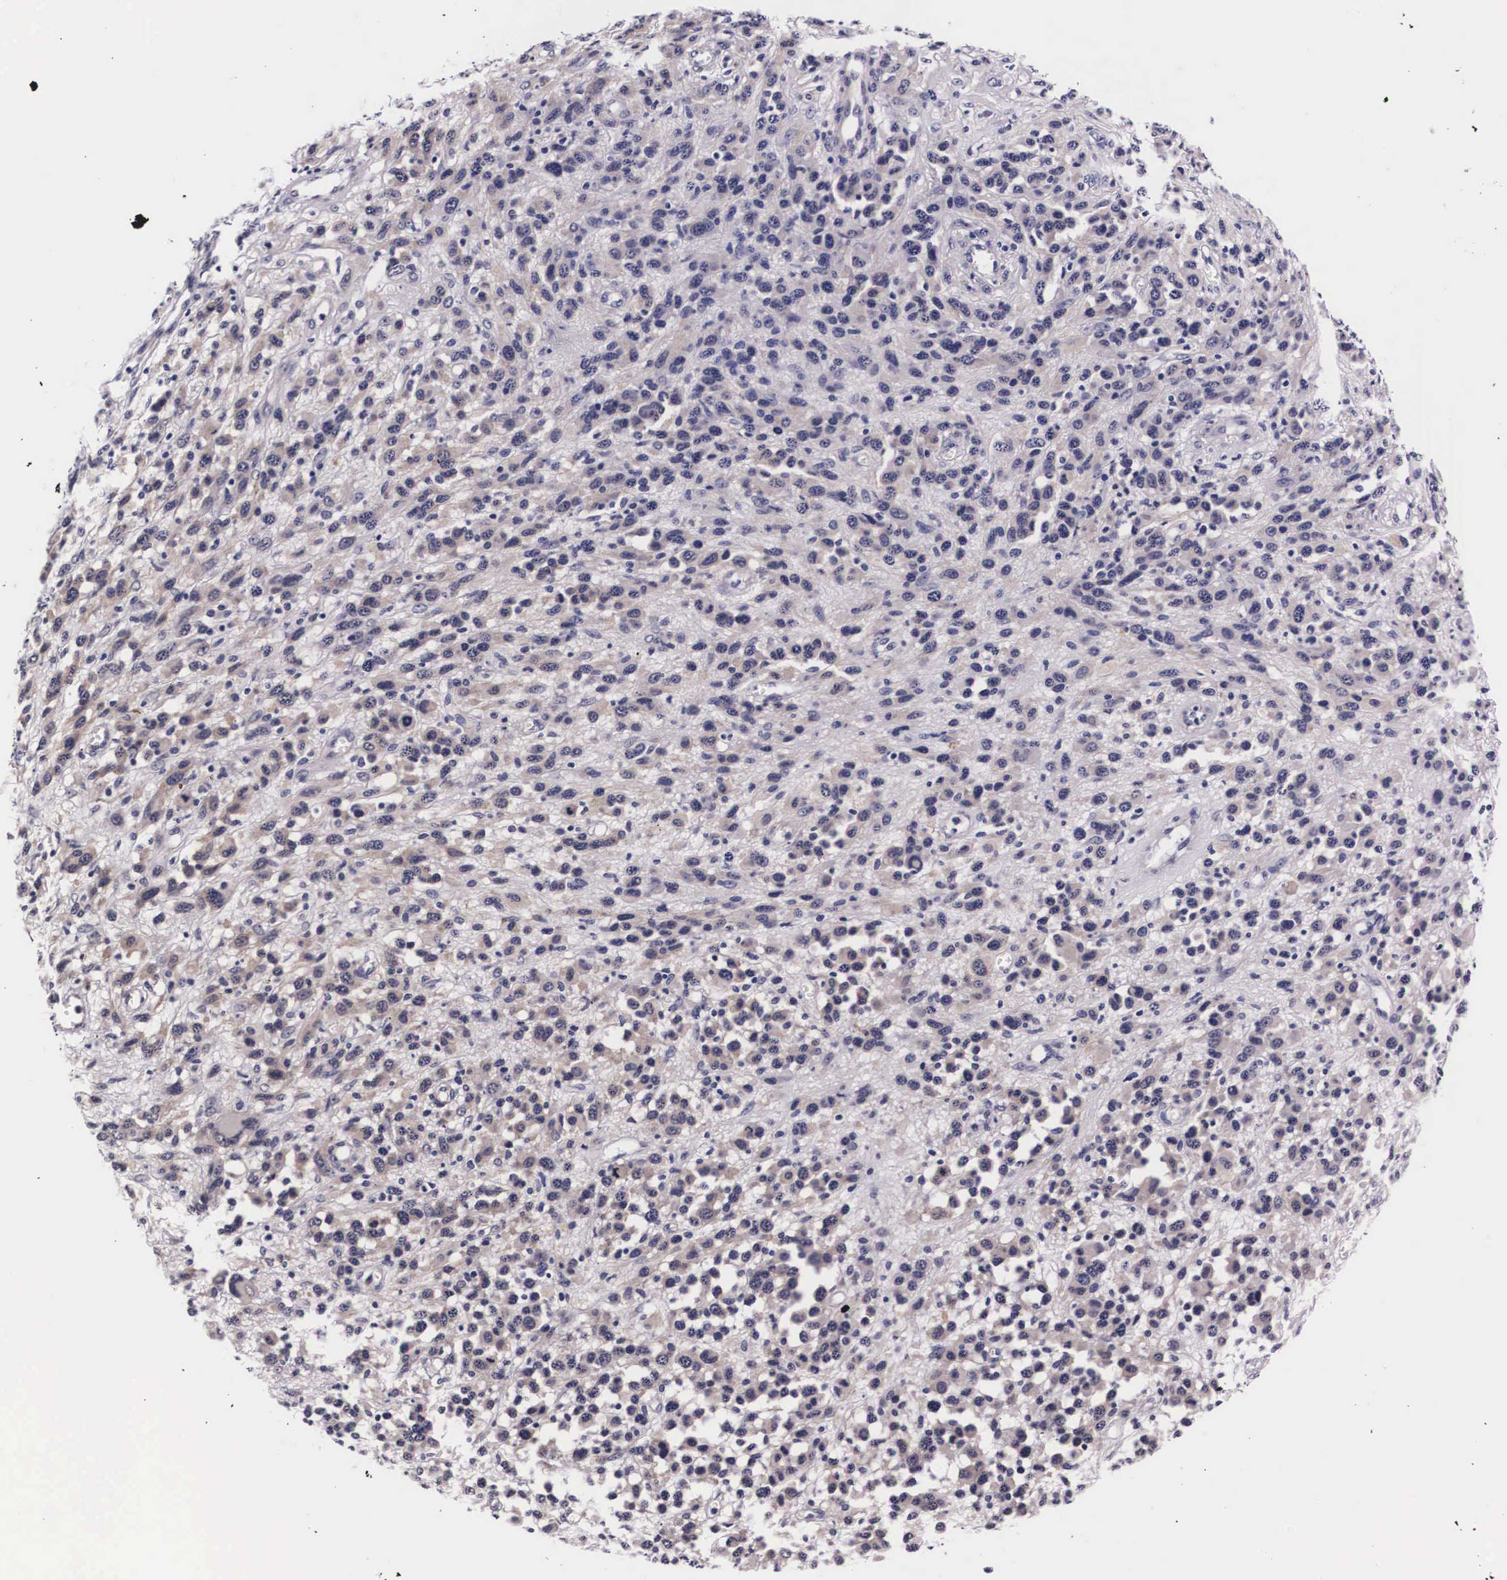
{"staining": {"intensity": "negative", "quantity": "none", "location": "none"}, "tissue": "melanoma", "cell_type": "Tumor cells", "image_type": "cancer", "snomed": [{"axis": "morphology", "description": "Malignant melanoma, NOS"}, {"axis": "topography", "description": "Skin"}], "caption": "The immunohistochemistry (IHC) photomicrograph has no significant expression in tumor cells of melanoma tissue.", "gene": "PHETA2", "patient": {"sex": "male", "age": 51}}